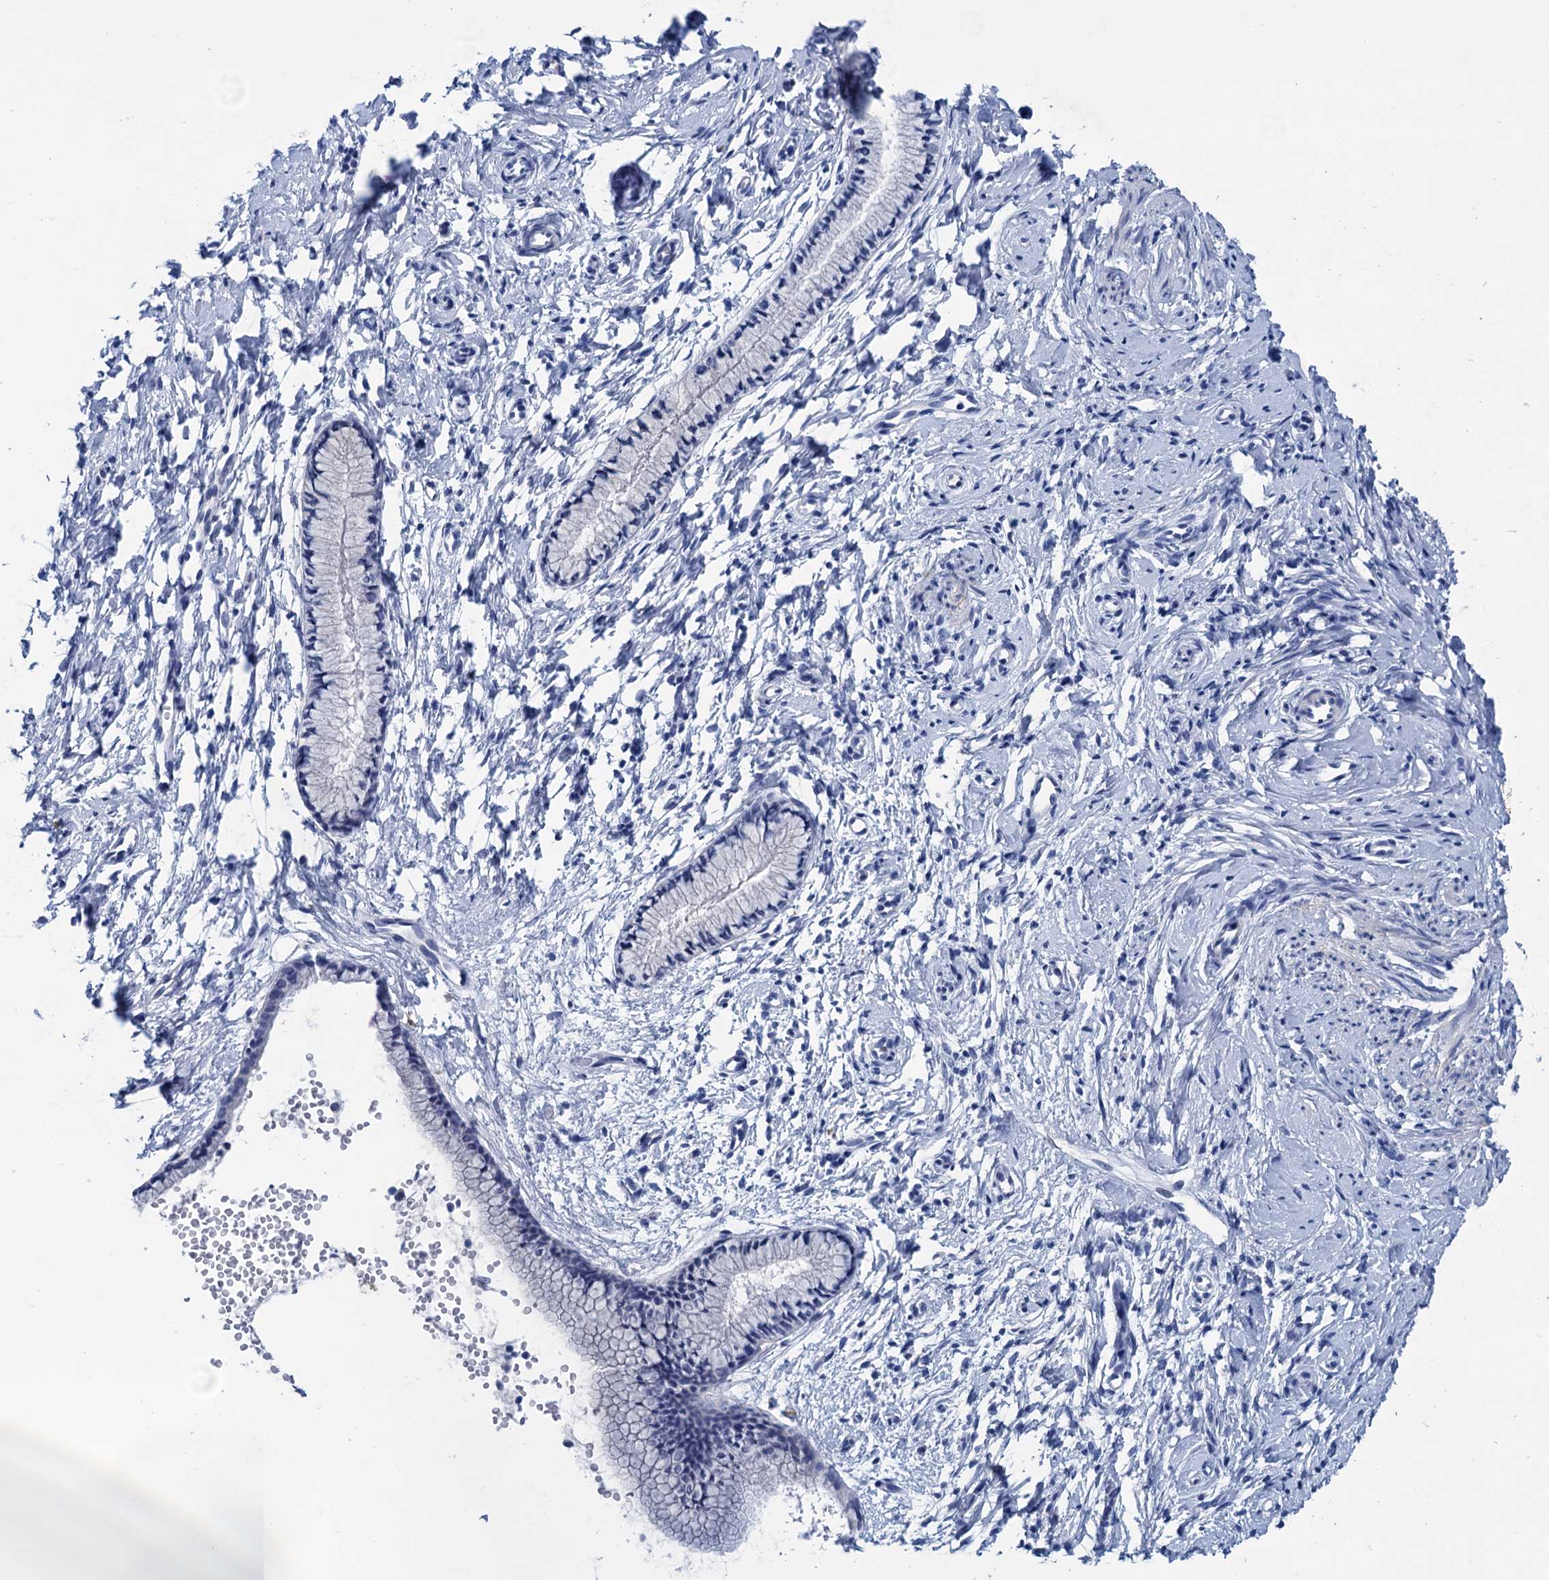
{"staining": {"intensity": "negative", "quantity": "none", "location": "none"}, "tissue": "cervix", "cell_type": "Glandular cells", "image_type": "normal", "snomed": [{"axis": "morphology", "description": "Normal tissue, NOS"}, {"axis": "topography", "description": "Cervix"}], "caption": "The IHC photomicrograph has no significant staining in glandular cells of cervix.", "gene": "MYOZ3", "patient": {"sex": "female", "age": 57}}